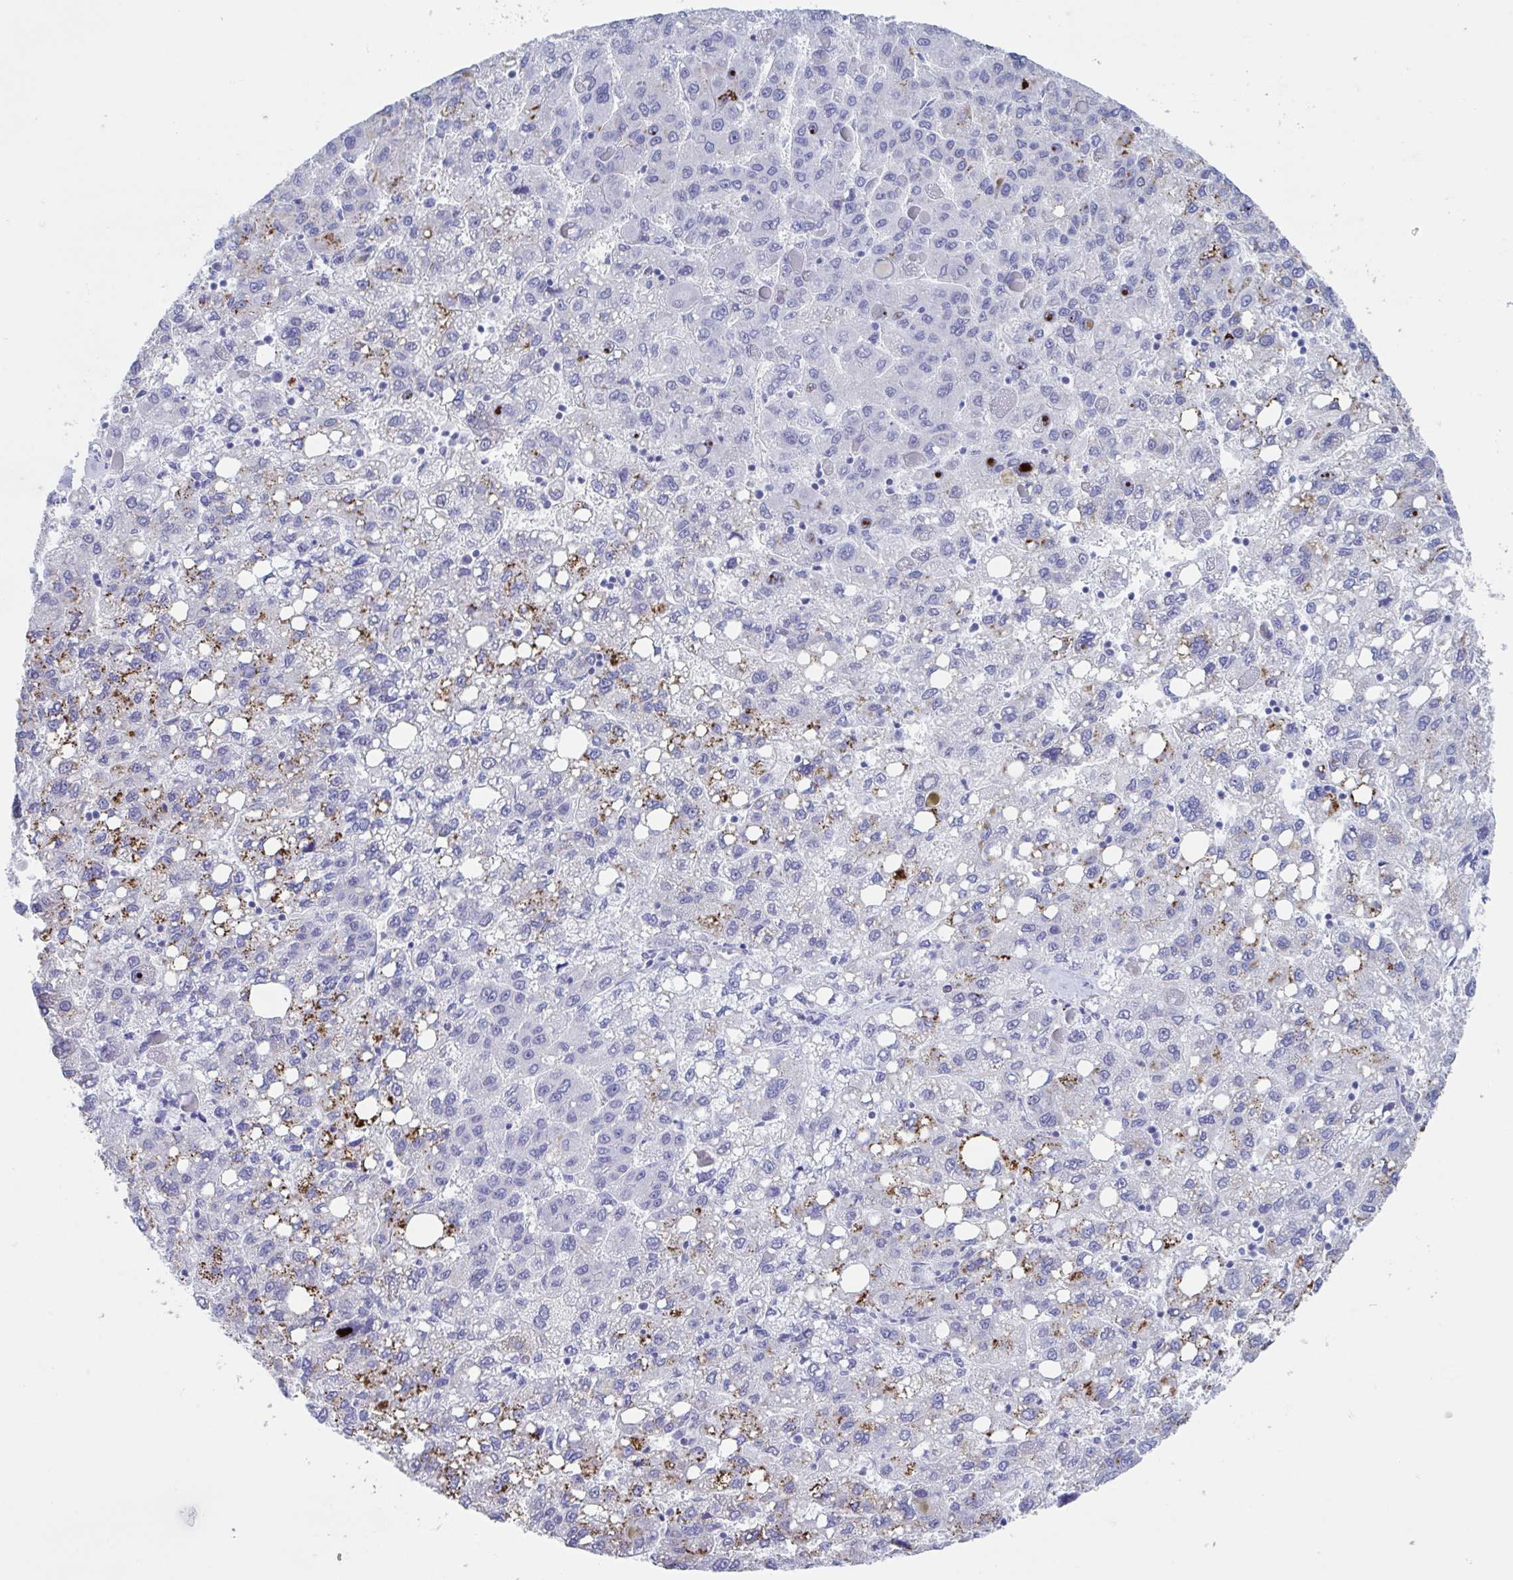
{"staining": {"intensity": "moderate", "quantity": "<25%", "location": "cytoplasmic/membranous"}, "tissue": "liver cancer", "cell_type": "Tumor cells", "image_type": "cancer", "snomed": [{"axis": "morphology", "description": "Carcinoma, Hepatocellular, NOS"}, {"axis": "topography", "description": "Liver"}], "caption": "Brown immunohistochemical staining in liver hepatocellular carcinoma shows moderate cytoplasmic/membranous positivity in about <25% of tumor cells.", "gene": "TTC30B", "patient": {"sex": "female", "age": 82}}